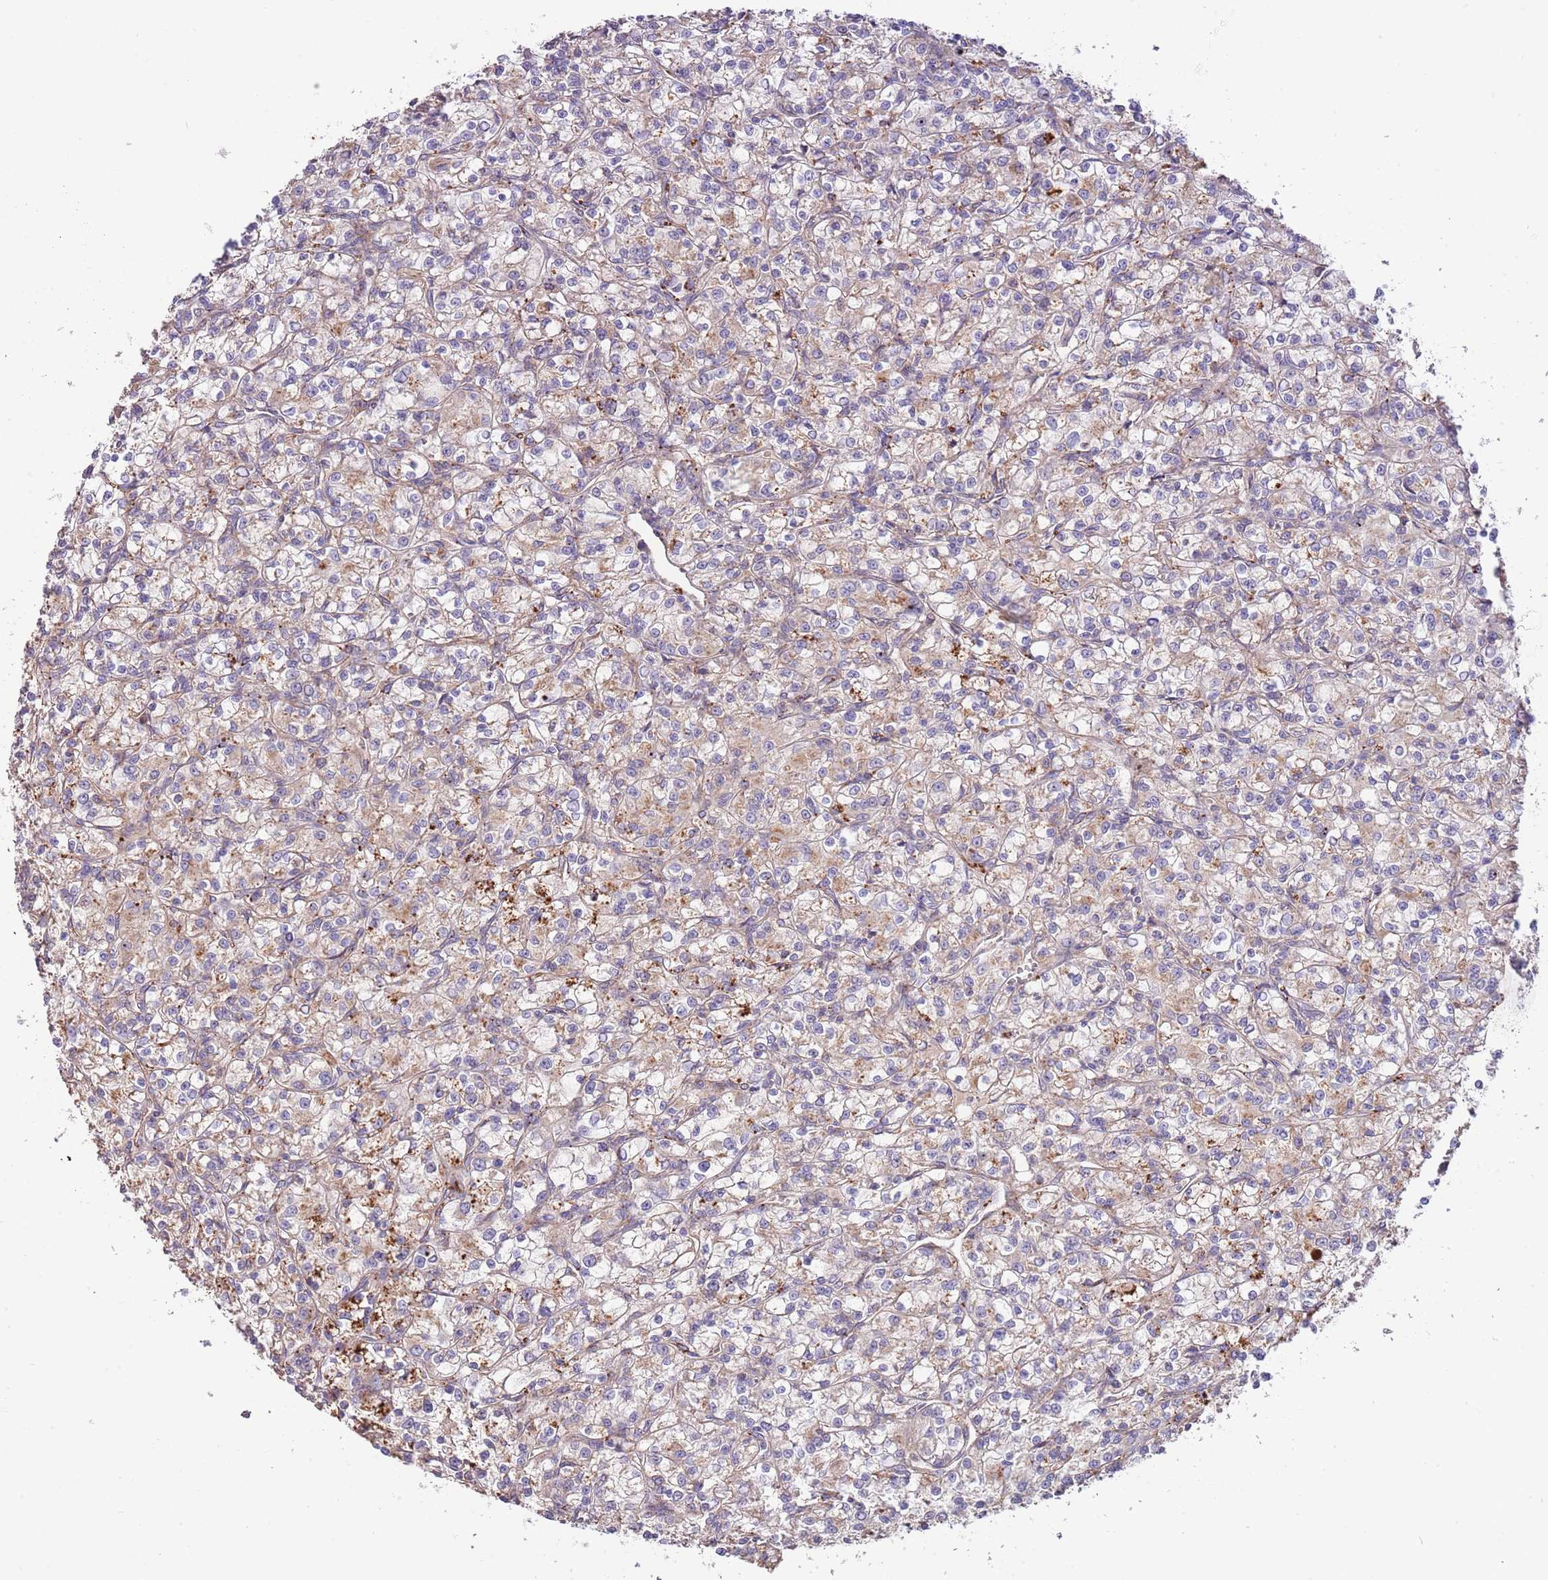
{"staining": {"intensity": "weak", "quantity": "25%-75%", "location": "cytoplasmic/membranous"}, "tissue": "renal cancer", "cell_type": "Tumor cells", "image_type": "cancer", "snomed": [{"axis": "morphology", "description": "Adenocarcinoma, NOS"}, {"axis": "topography", "description": "Kidney"}], "caption": "Immunohistochemistry (IHC) staining of renal adenocarcinoma, which displays low levels of weak cytoplasmic/membranous expression in approximately 25%-75% of tumor cells indicating weak cytoplasmic/membranous protein expression. The staining was performed using DAB (3,3'-diaminobenzidine) (brown) for protein detection and nuclei were counterstained in hematoxylin (blue).", "gene": "DOCK6", "patient": {"sex": "female", "age": 59}}